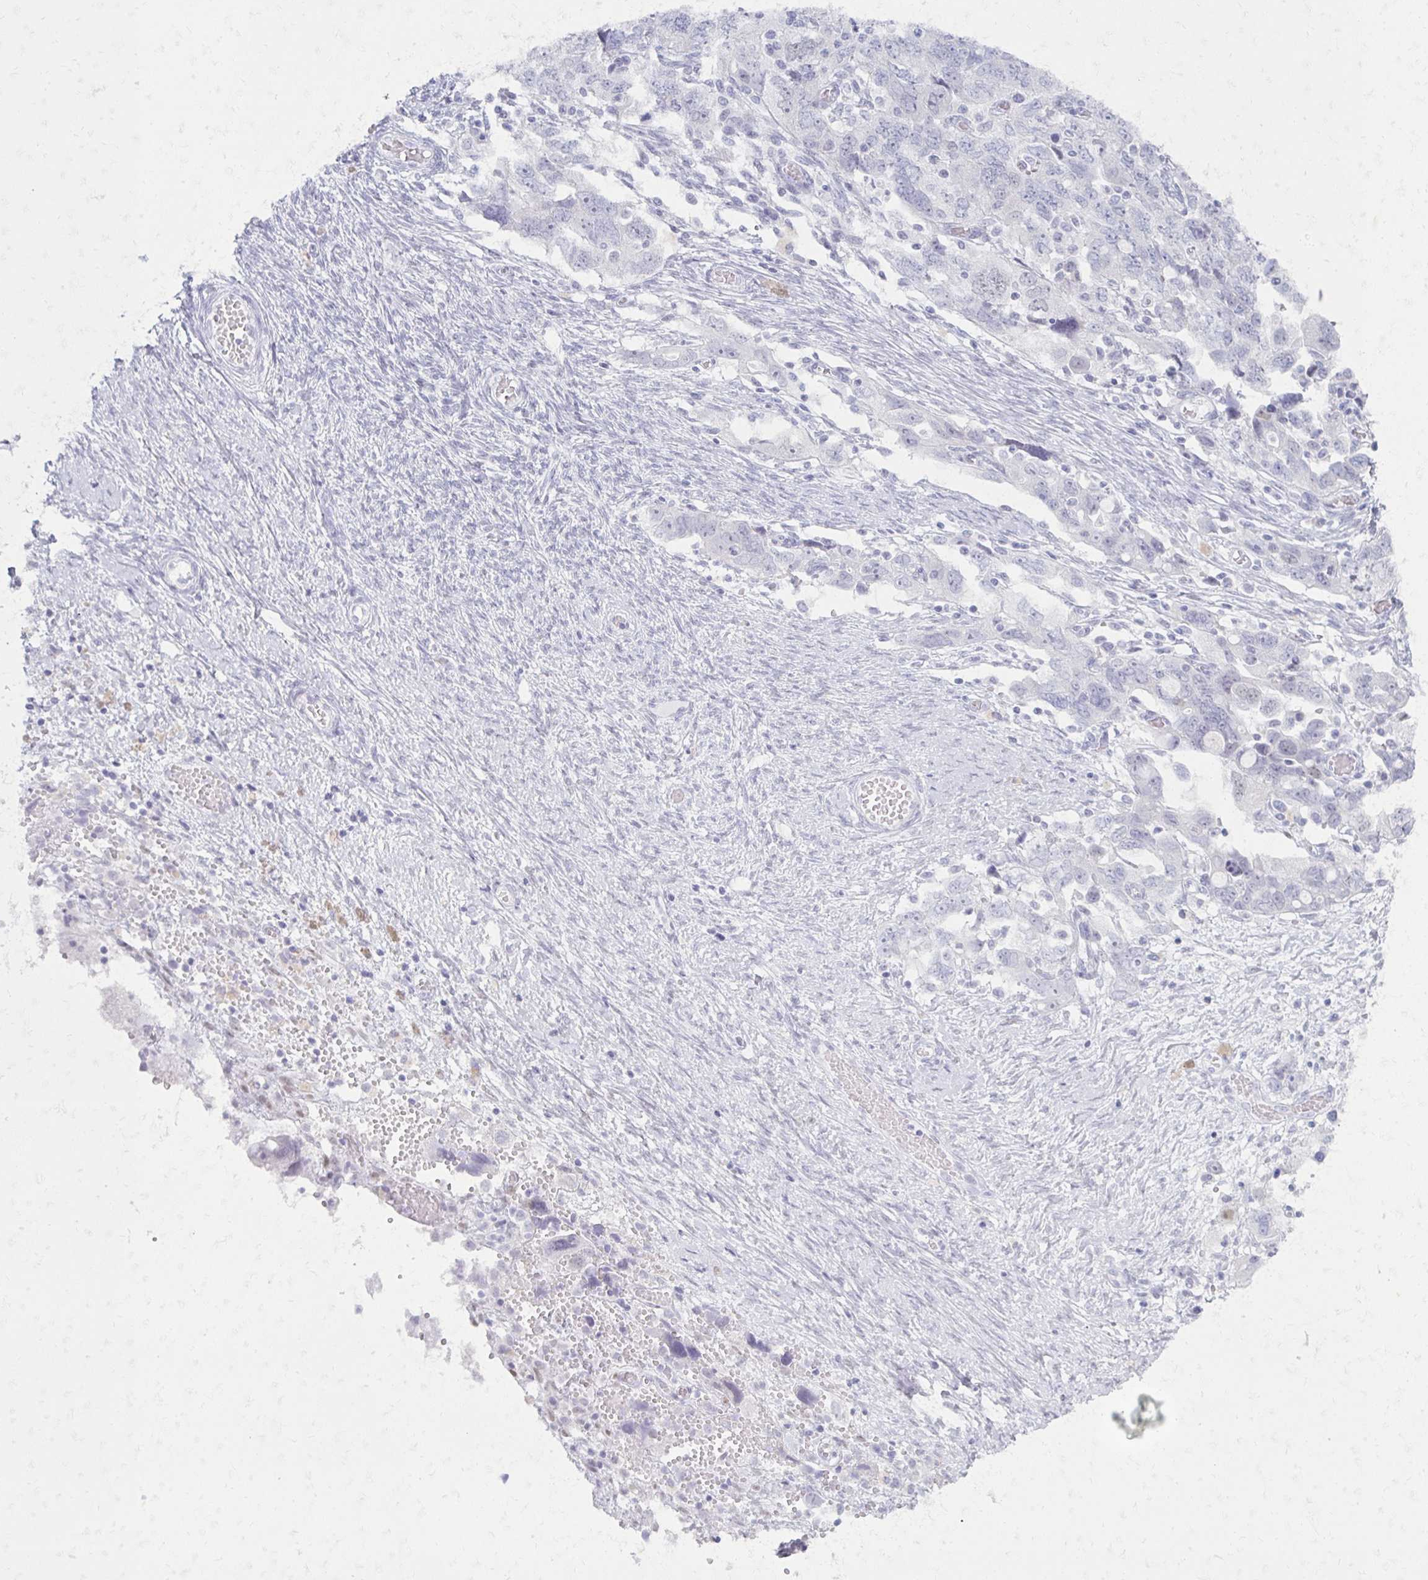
{"staining": {"intensity": "negative", "quantity": "none", "location": "none"}, "tissue": "ovarian cancer", "cell_type": "Tumor cells", "image_type": "cancer", "snomed": [{"axis": "morphology", "description": "Carcinoma, NOS"}, {"axis": "morphology", "description": "Cystadenocarcinoma, serous, NOS"}, {"axis": "topography", "description": "Ovary"}], "caption": "Photomicrograph shows no significant protein positivity in tumor cells of ovarian serous cystadenocarcinoma. Nuclei are stained in blue.", "gene": "MORC4", "patient": {"sex": "female", "age": 69}}